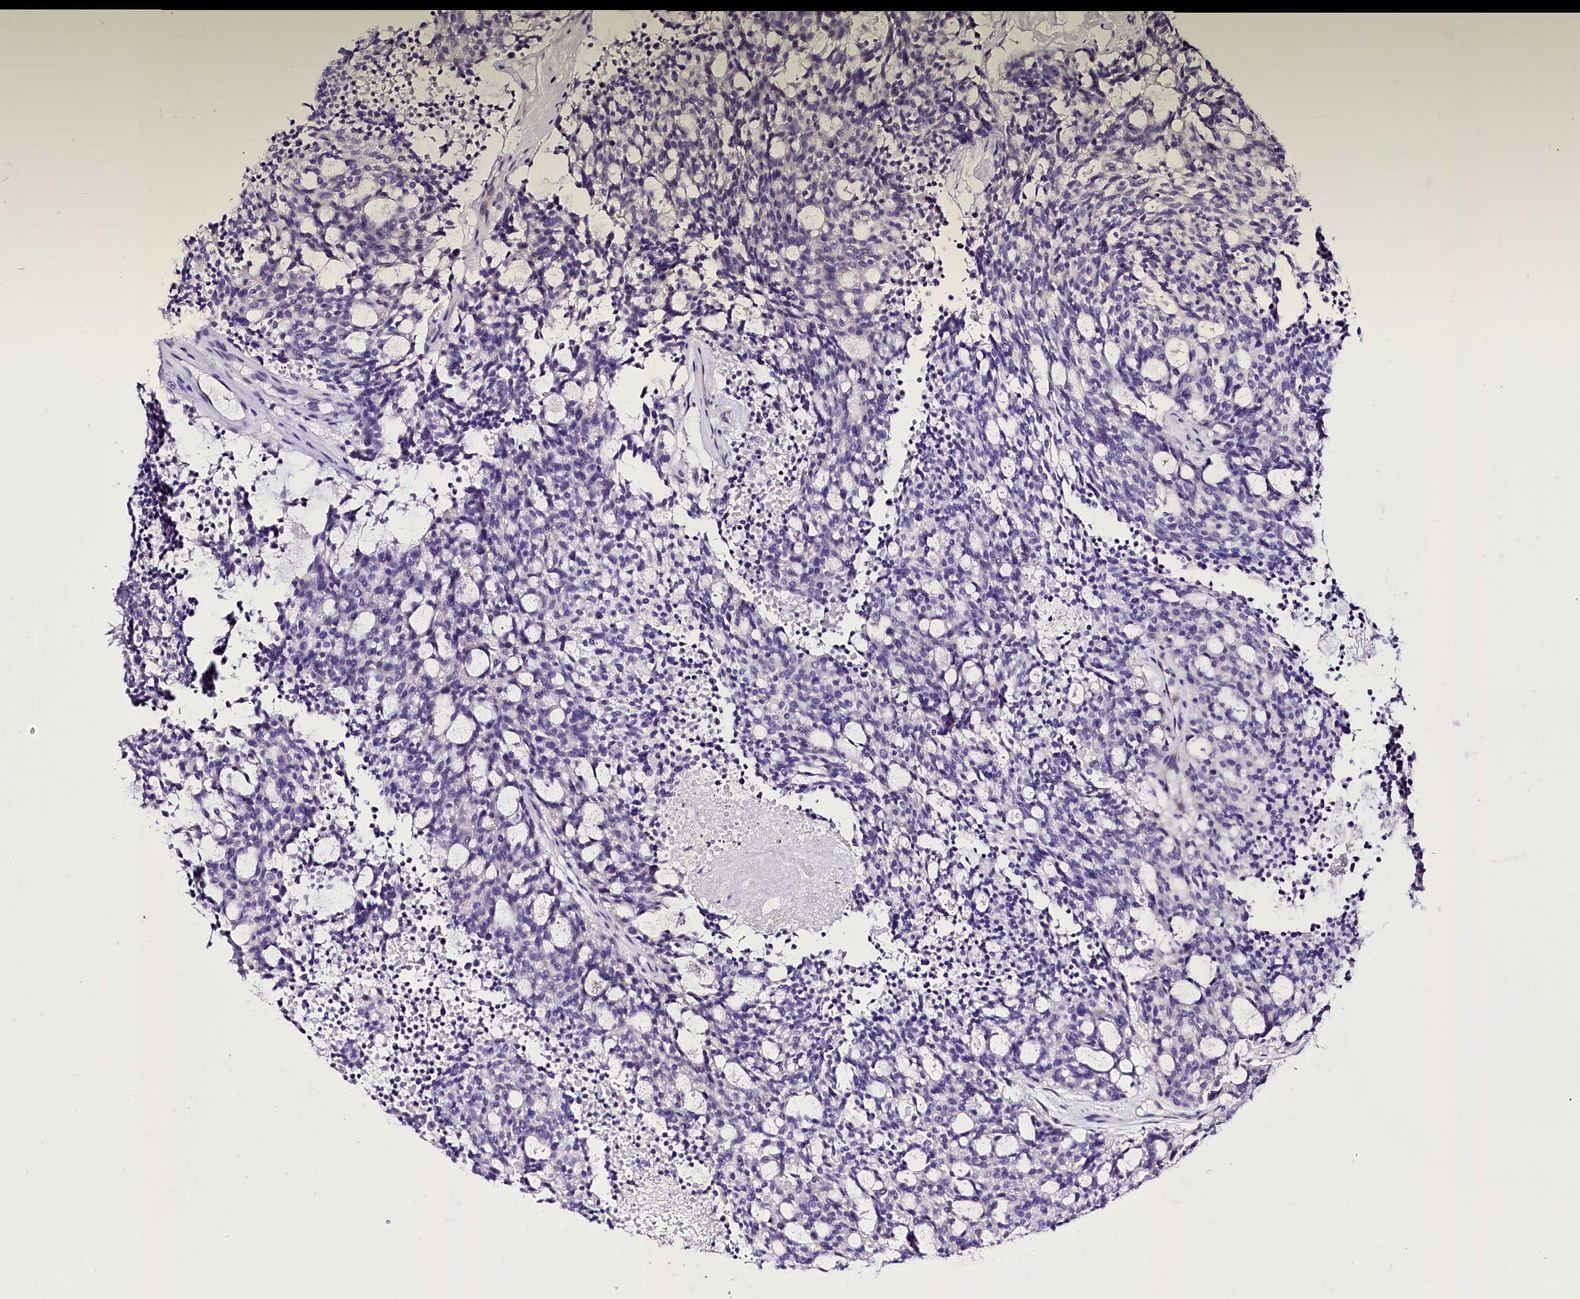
{"staining": {"intensity": "negative", "quantity": "none", "location": "none"}, "tissue": "carcinoid", "cell_type": "Tumor cells", "image_type": "cancer", "snomed": [{"axis": "morphology", "description": "Carcinoid, malignant, NOS"}, {"axis": "topography", "description": "Pancreas"}], "caption": "Immunohistochemistry (IHC) of human carcinoid demonstrates no staining in tumor cells.", "gene": "A2ML1", "patient": {"sex": "female", "age": 54}}